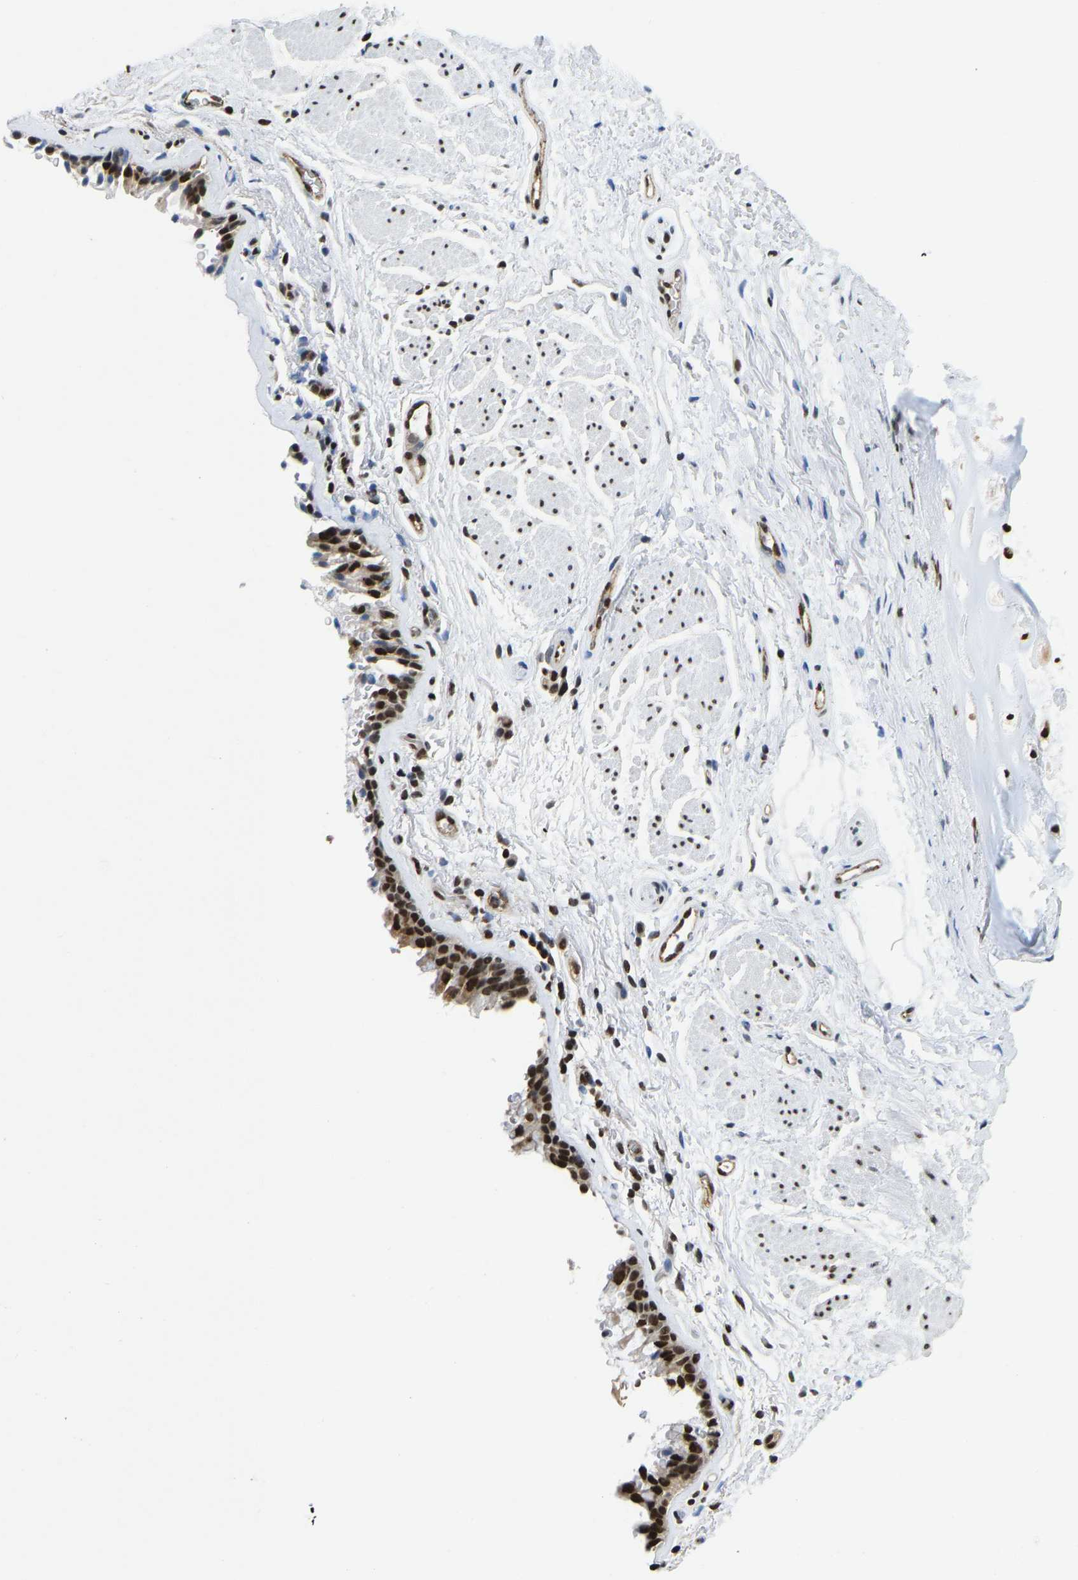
{"staining": {"intensity": "strong", "quantity": ">75%", "location": "nuclear"}, "tissue": "bronchus", "cell_type": "Respiratory epithelial cells", "image_type": "normal", "snomed": [{"axis": "morphology", "description": "Normal tissue, NOS"}, {"axis": "topography", "description": "Cartilage tissue"}, {"axis": "topography", "description": "Bronchus"}], "caption": "Immunohistochemistry (IHC) photomicrograph of unremarkable bronchus: human bronchus stained using IHC demonstrates high levels of strong protein expression localized specifically in the nuclear of respiratory epithelial cells, appearing as a nuclear brown color.", "gene": "ZSCAN20", "patient": {"sex": "female", "age": 53}}